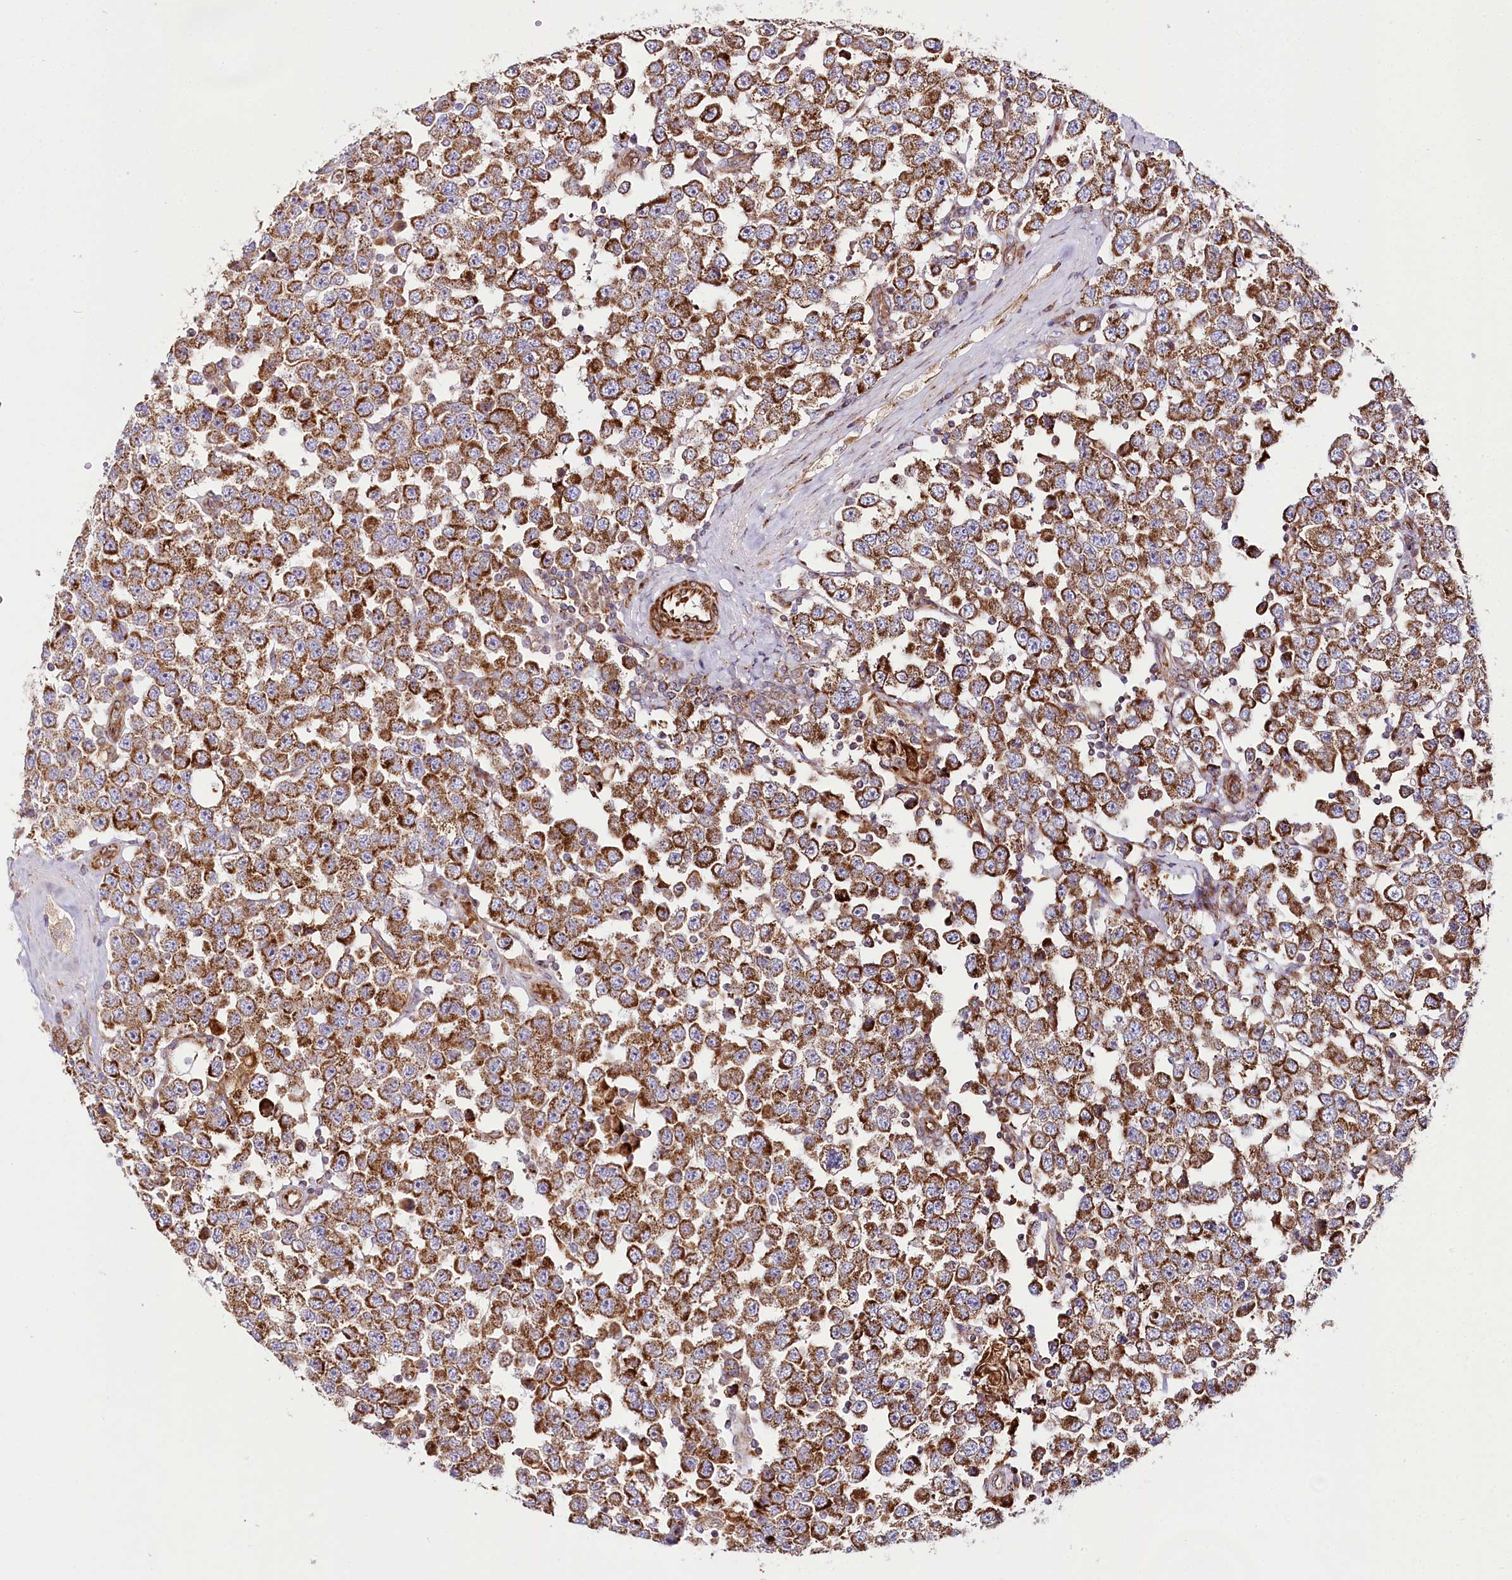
{"staining": {"intensity": "strong", "quantity": ">75%", "location": "cytoplasmic/membranous"}, "tissue": "testis cancer", "cell_type": "Tumor cells", "image_type": "cancer", "snomed": [{"axis": "morphology", "description": "Seminoma, NOS"}, {"axis": "topography", "description": "Testis"}], "caption": "High-power microscopy captured an immunohistochemistry (IHC) micrograph of testis seminoma, revealing strong cytoplasmic/membranous staining in approximately >75% of tumor cells. (DAB = brown stain, brightfield microscopy at high magnification).", "gene": "THUMPD3", "patient": {"sex": "male", "age": 28}}